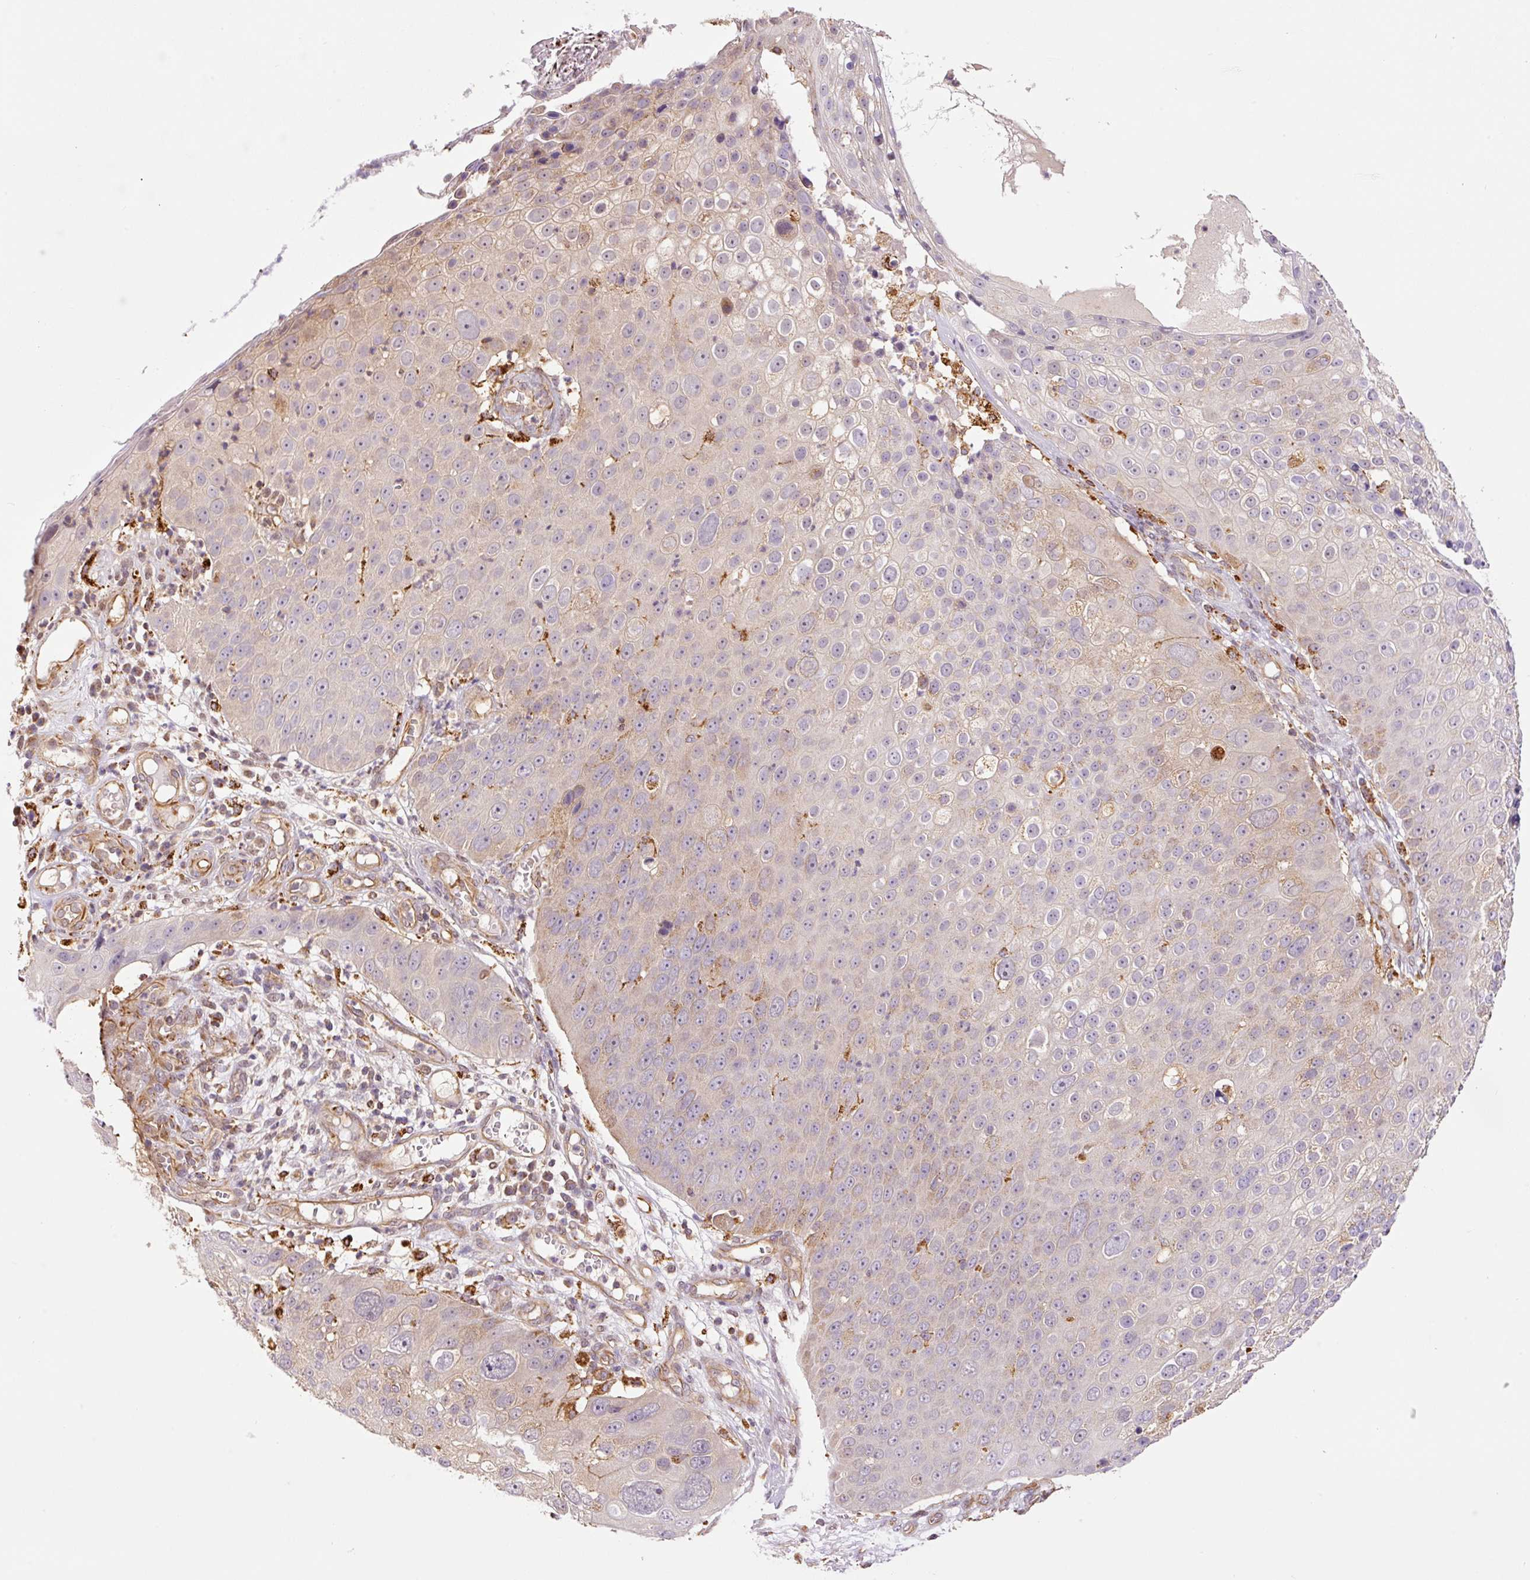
{"staining": {"intensity": "negative", "quantity": "none", "location": "none"}, "tissue": "skin cancer", "cell_type": "Tumor cells", "image_type": "cancer", "snomed": [{"axis": "morphology", "description": "Squamous cell carcinoma, NOS"}, {"axis": "topography", "description": "Skin"}], "caption": "High magnification brightfield microscopy of skin squamous cell carcinoma stained with DAB (brown) and counterstained with hematoxylin (blue): tumor cells show no significant staining.", "gene": "PCK2", "patient": {"sex": "male", "age": 71}}